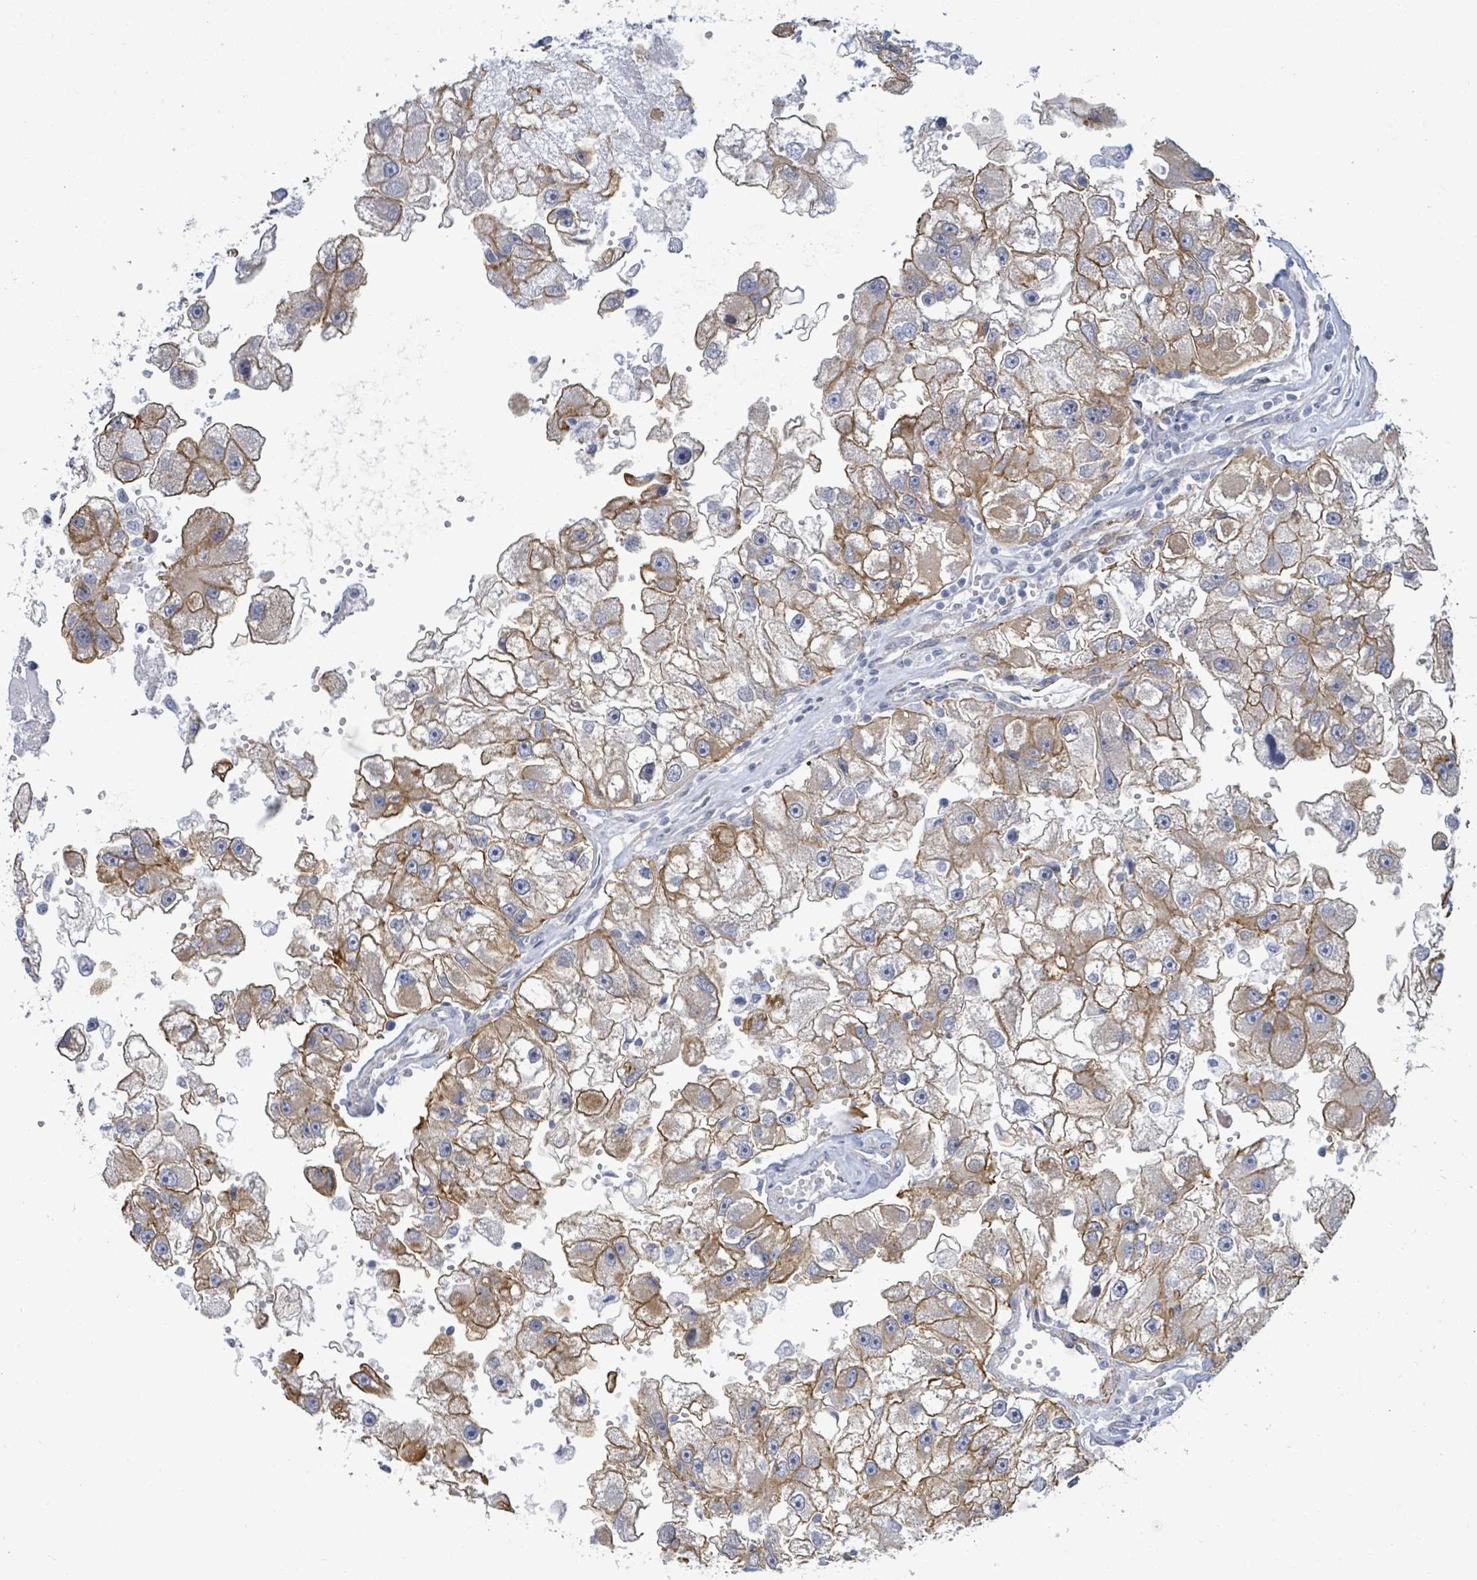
{"staining": {"intensity": "moderate", "quantity": ">75%", "location": "cytoplasmic/membranous"}, "tissue": "renal cancer", "cell_type": "Tumor cells", "image_type": "cancer", "snomed": [{"axis": "morphology", "description": "Adenocarcinoma, NOS"}, {"axis": "topography", "description": "Kidney"}], "caption": "A micrograph of human renal cancer stained for a protein demonstrates moderate cytoplasmic/membranous brown staining in tumor cells.", "gene": "DMRTC1B", "patient": {"sex": "male", "age": 63}}